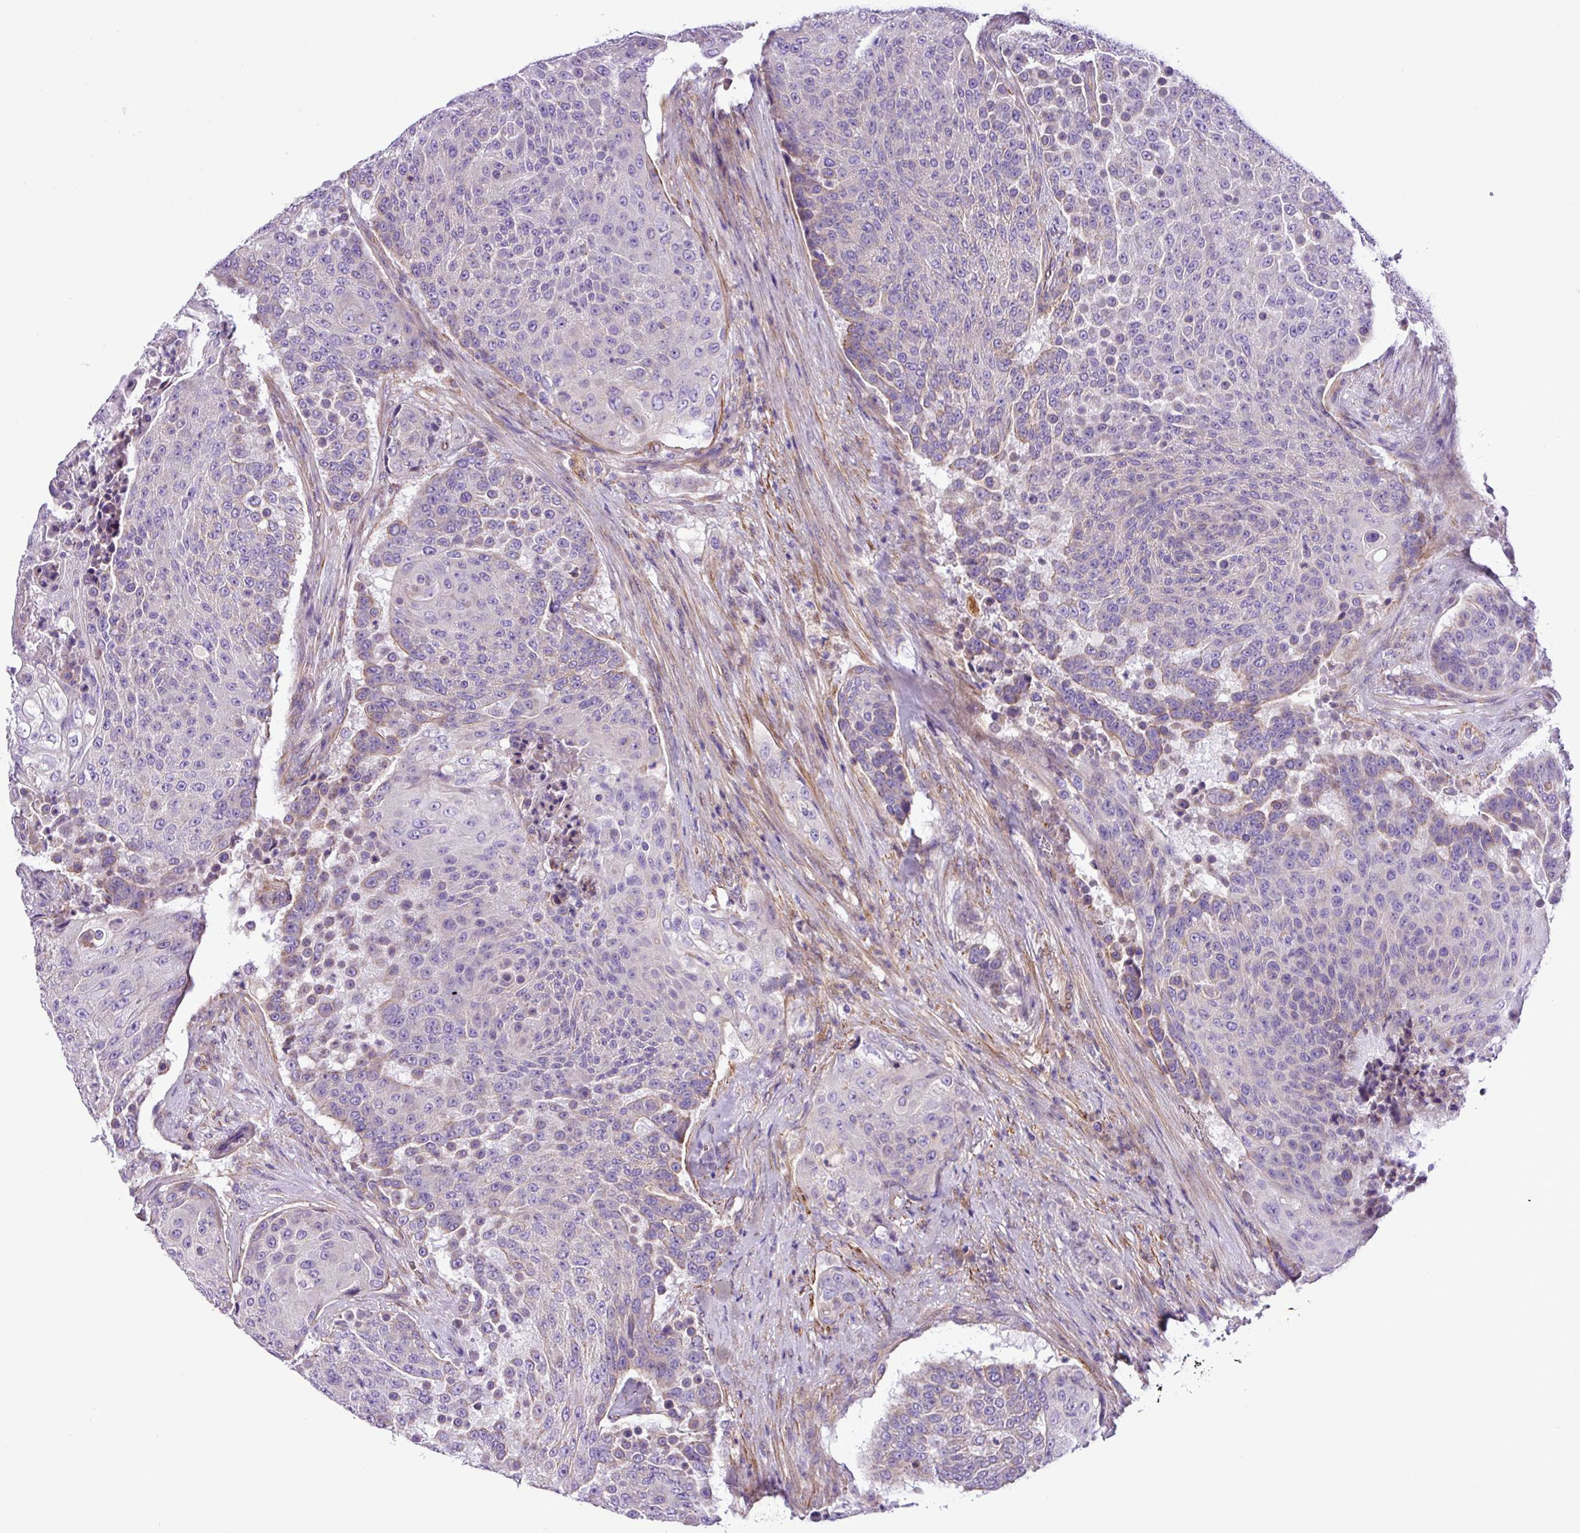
{"staining": {"intensity": "negative", "quantity": "none", "location": "none"}, "tissue": "urothelial cancer", "cell_type": "Tumor cells", "image_type": "cancer", "snomed": [{"axis": "morphology", "description": "Urothelial carcinoma, High grade"}, {"axis": "topography", "description": "Urinary bladder"}], "caption": "The histopathology image reveals no staining of tumor cells in urothelial cancer.", "gene": "C11orf91", "patient": {"sex": "female", "age": 63}}